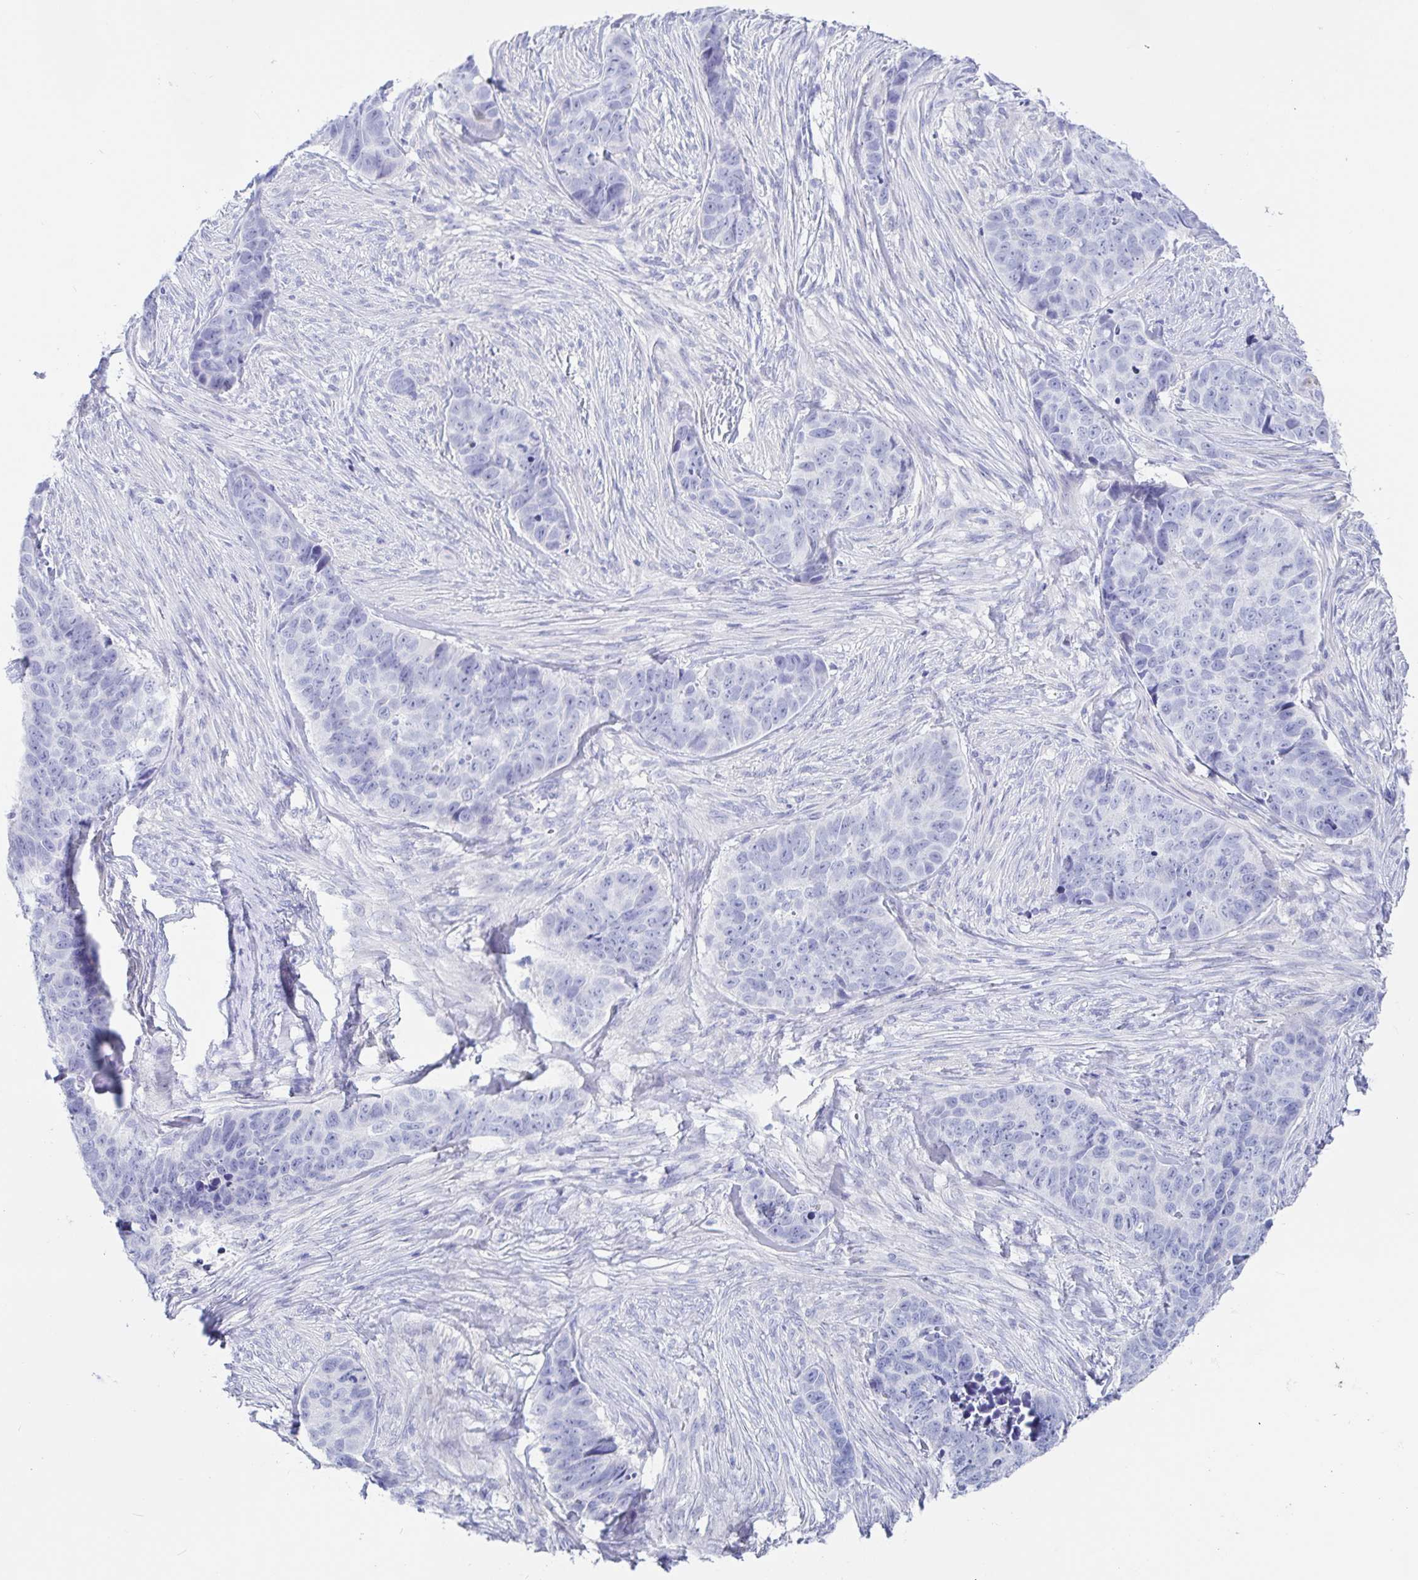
{"staining": {"intensity": "negative", "quantity": "none", "location": "none"}, "tissue": "skin cancer", "cell_type": "Tumor cells", "image_type": "cancer", "snomed": [{"axis": "morphology", "description": "Basal cell carcinoma"}, {"axis": "topography", "description": "Skin"}], "caption": "A high-resolution photomicrograph shows immunohistochemistry staining of skin cancer (basal cell carcinoma), which exhibits no significant positivity in tumor cells.", "gene": "KCNH6", "patient": {"sex": "female", "age": 82}}